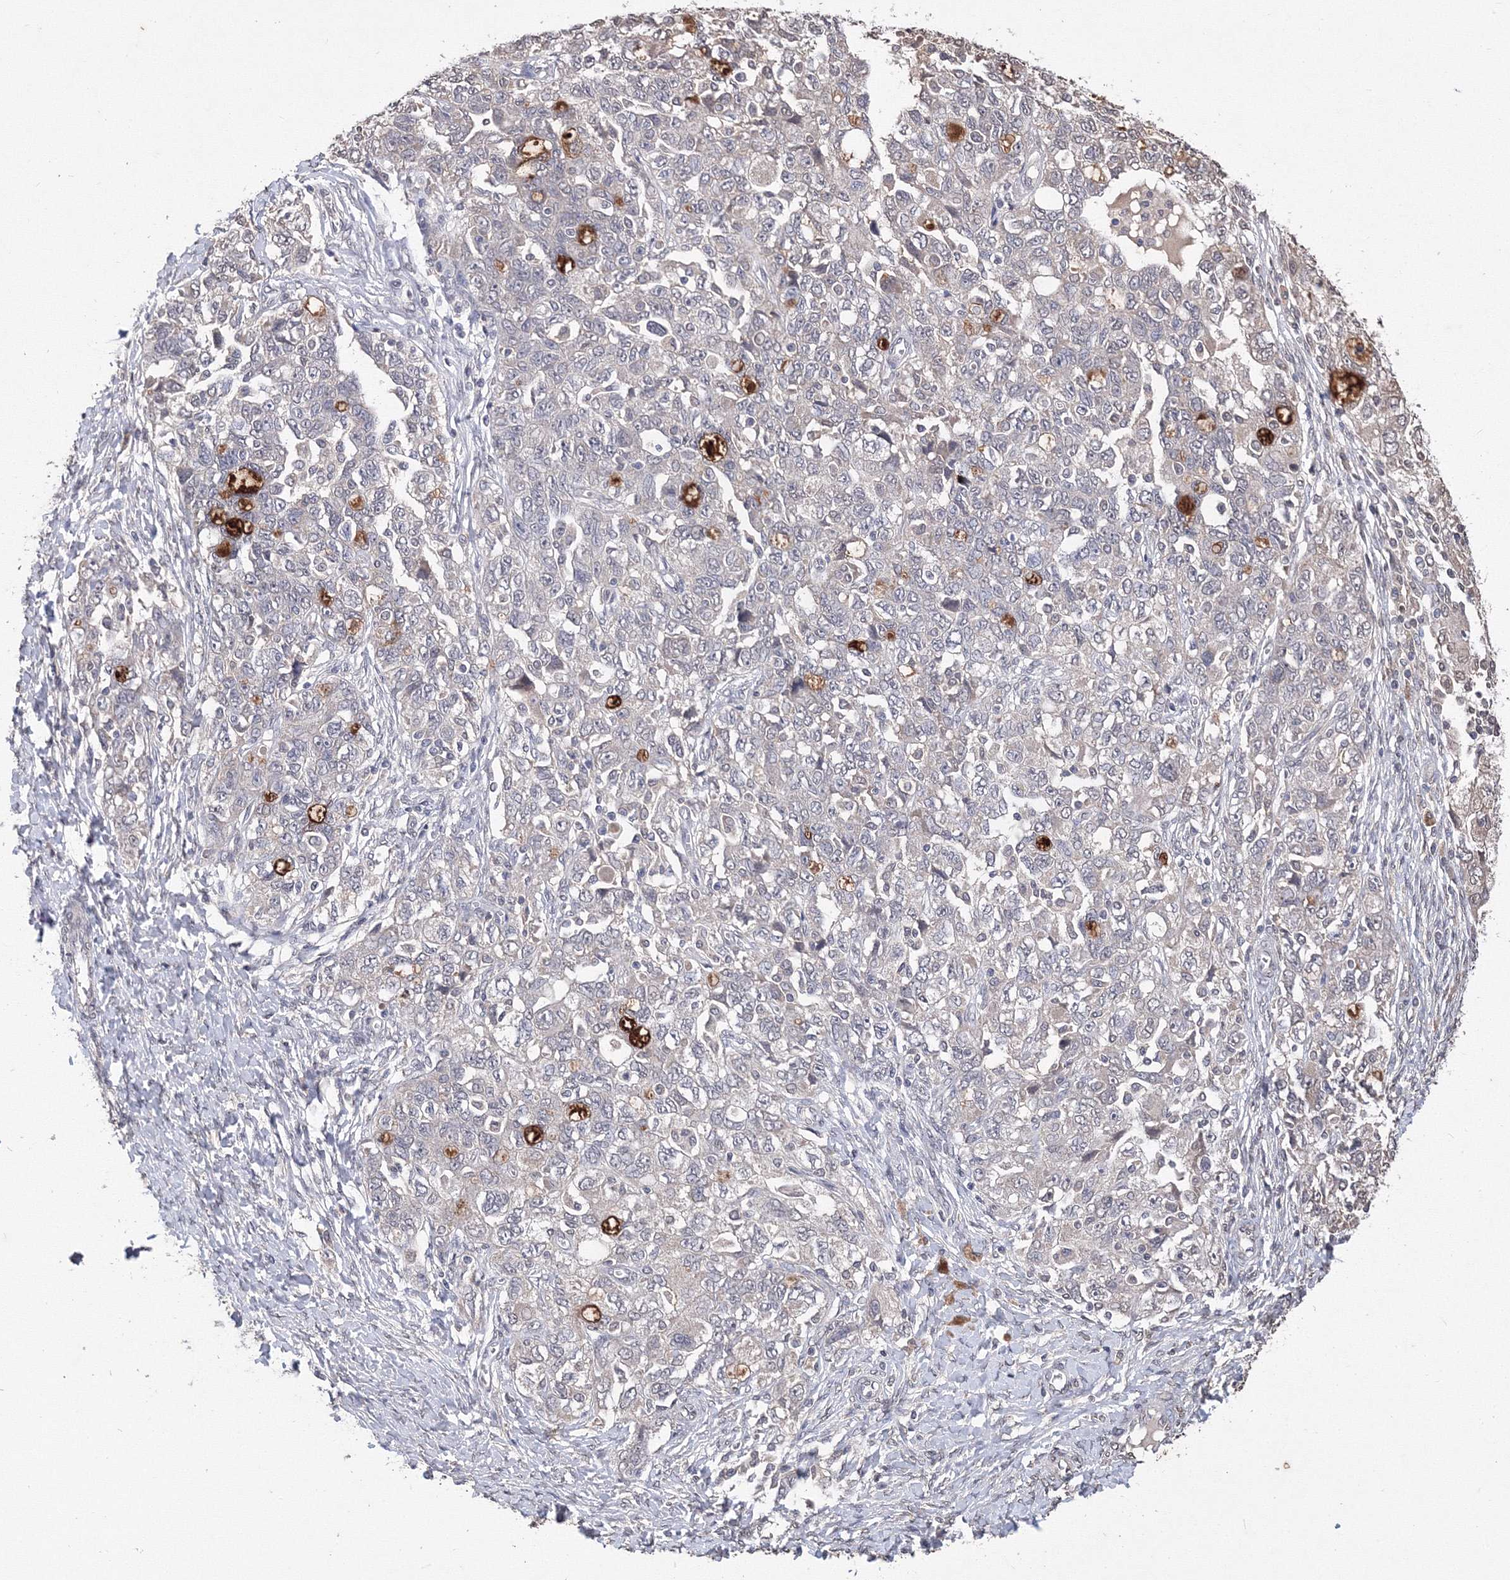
{"staining": {"intensity": "negative", "quantity": "none", "location": "none"}, "tissue": "ovarian cancer", "cell_type": "Tumor cells", "image_type": "cancer", "snomed": [{"axis": "morphology", "description": "Carcinoma, NOS"}, {"axis": "morphology", "description": "Cystadenocarcinoma, serous, NOS"}, {"axis": "topography", "description": "Ovary"}], "caption": "Immunohistochemical staining of human ovarian cancer (serous cystadenocarcinoma) displays no significant expression in tumor cells.", "gene": "GPN1", "patient": {"sex": "female", "age": 69}}